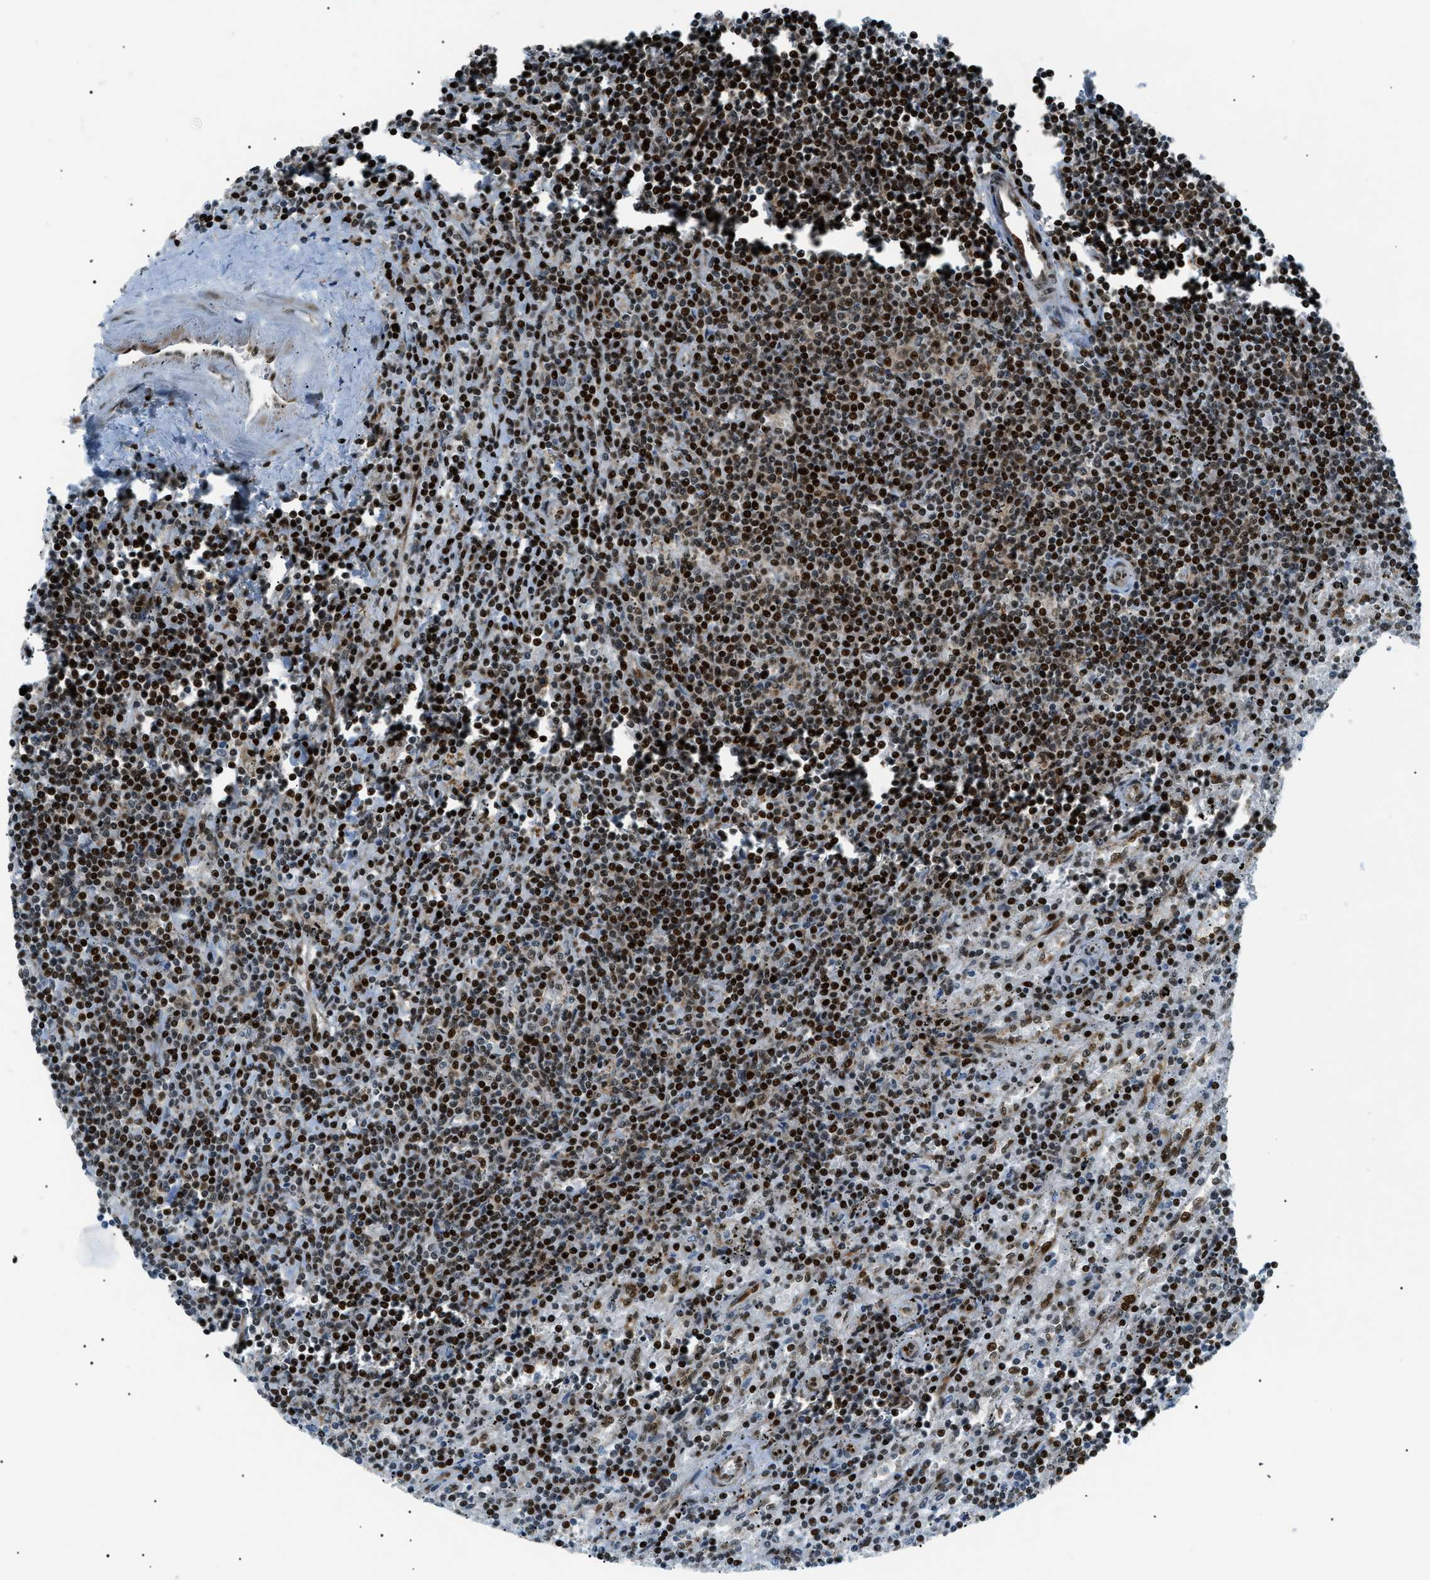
{"staining": {"intensity": "strong", "quantity": ">75%", "location": "nuclear"}, "tissue": "lymphoma", "cell_type": "Tumor cells", "image_type": "cancer", "snomed": [{"axis": "morphology", "description": "Malignant lymphoma, non-Hodgkin's type, Low grade"}, {"axis": "topography", "description": "Spleen"}], "caption": "IHC (DAB) staining of lymphoma exhibits strong nuclear protein positivity in approximately >75% of tumor cells.", "gene": "HNRNPK", "patient": {"sex": "male", "age": 76}}